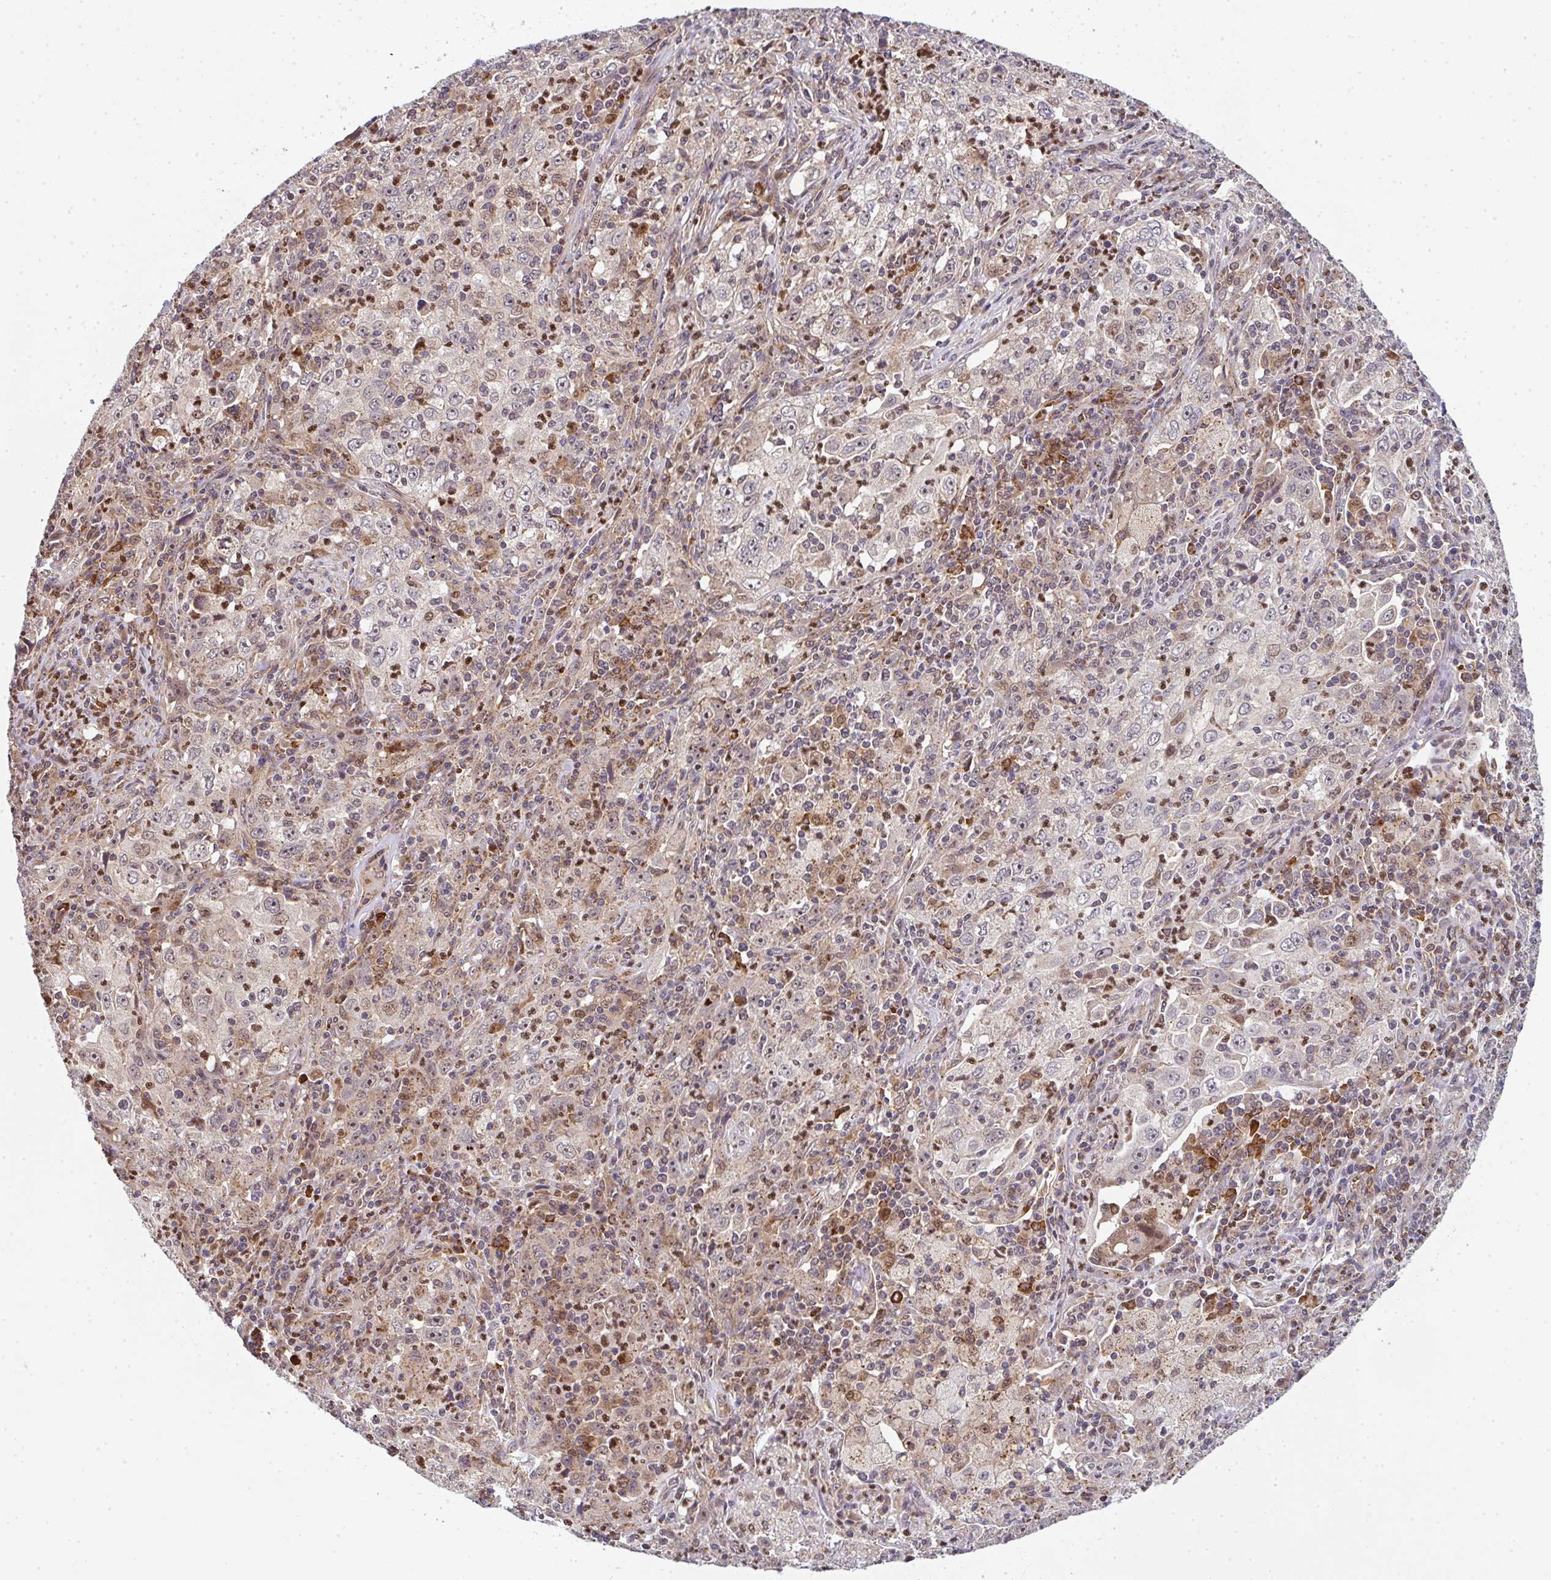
{"staining": {"intensity": "weak", "quantity": "<25%", "location": "nuclear"}, "tissue": "lung cancer", "cell_type": "Tumor cells", "image_type": "cancer", "snomed": [{"axis": "morphology", "description": "Squamous cell carcinoma, NOS"}, {"axis": "topography", "description": "Lung"}], "caption": "Immunohistochemistry photomicrograph of human lung squamous cell carcinoma stained for a protein (brown), which shows no staining in tumor cells.", "gene": "SIMC1", "patient": {"sex": "male", "age": 71}}